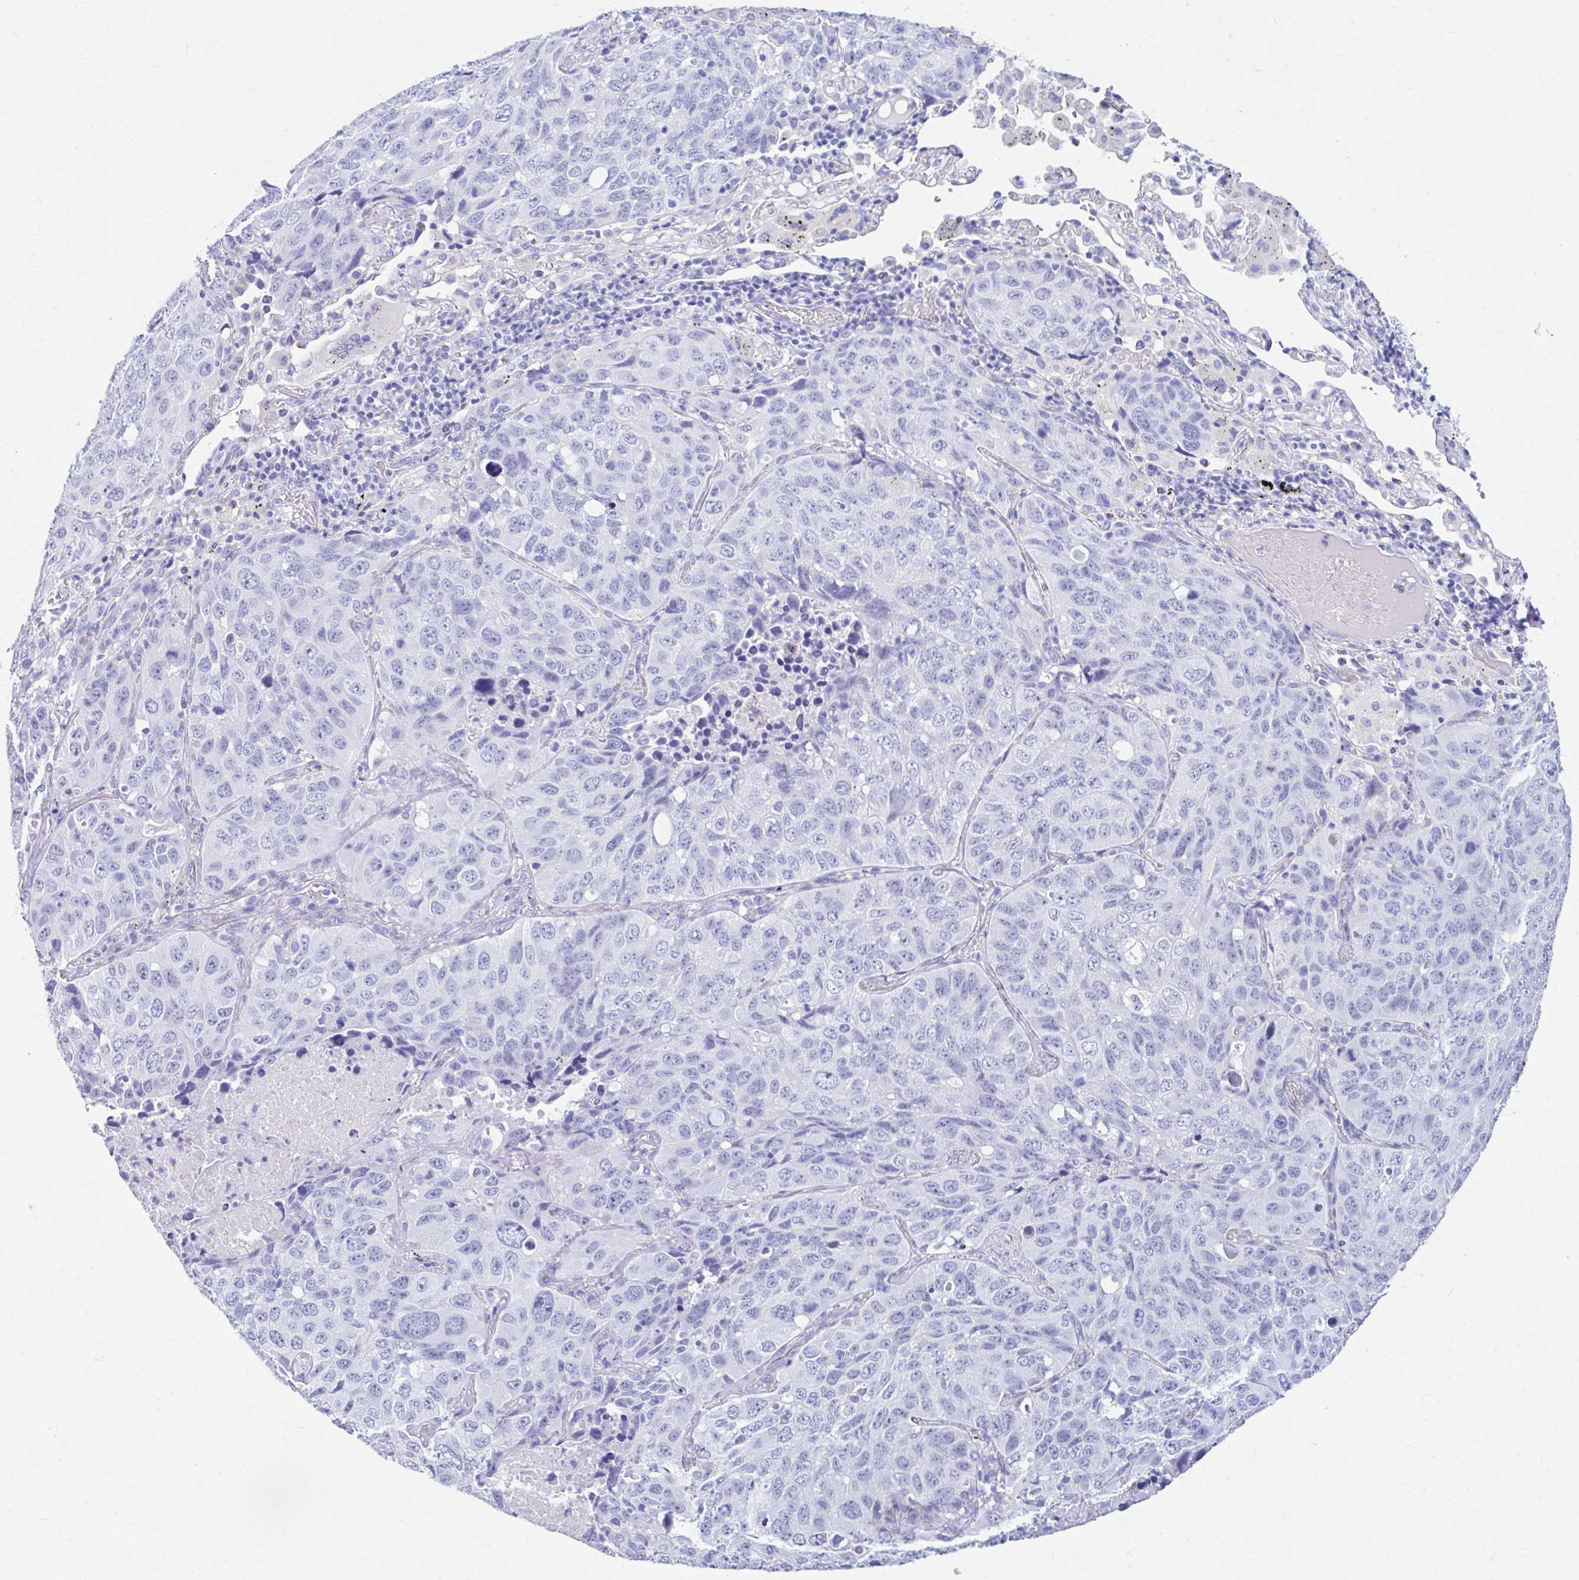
{"staining": {"intensity": "negative", "quantity": "none", "location": "none"}, "tissue": "lung cancer", "cell_type": "Tumor cells", "image_type": "cancer", "snomed": [{"axis": "morphology", "description": "Squamous cell carcinoma, NOS"}, {"axis": "topography", "description": "Lung"}], "caption": "A histopathology image of human lung cancer (squamous cell carcinoma) is negative for staining in tumor cells.", "gene": "NSG2", "patient": {"sex": "male", "age": 60}}